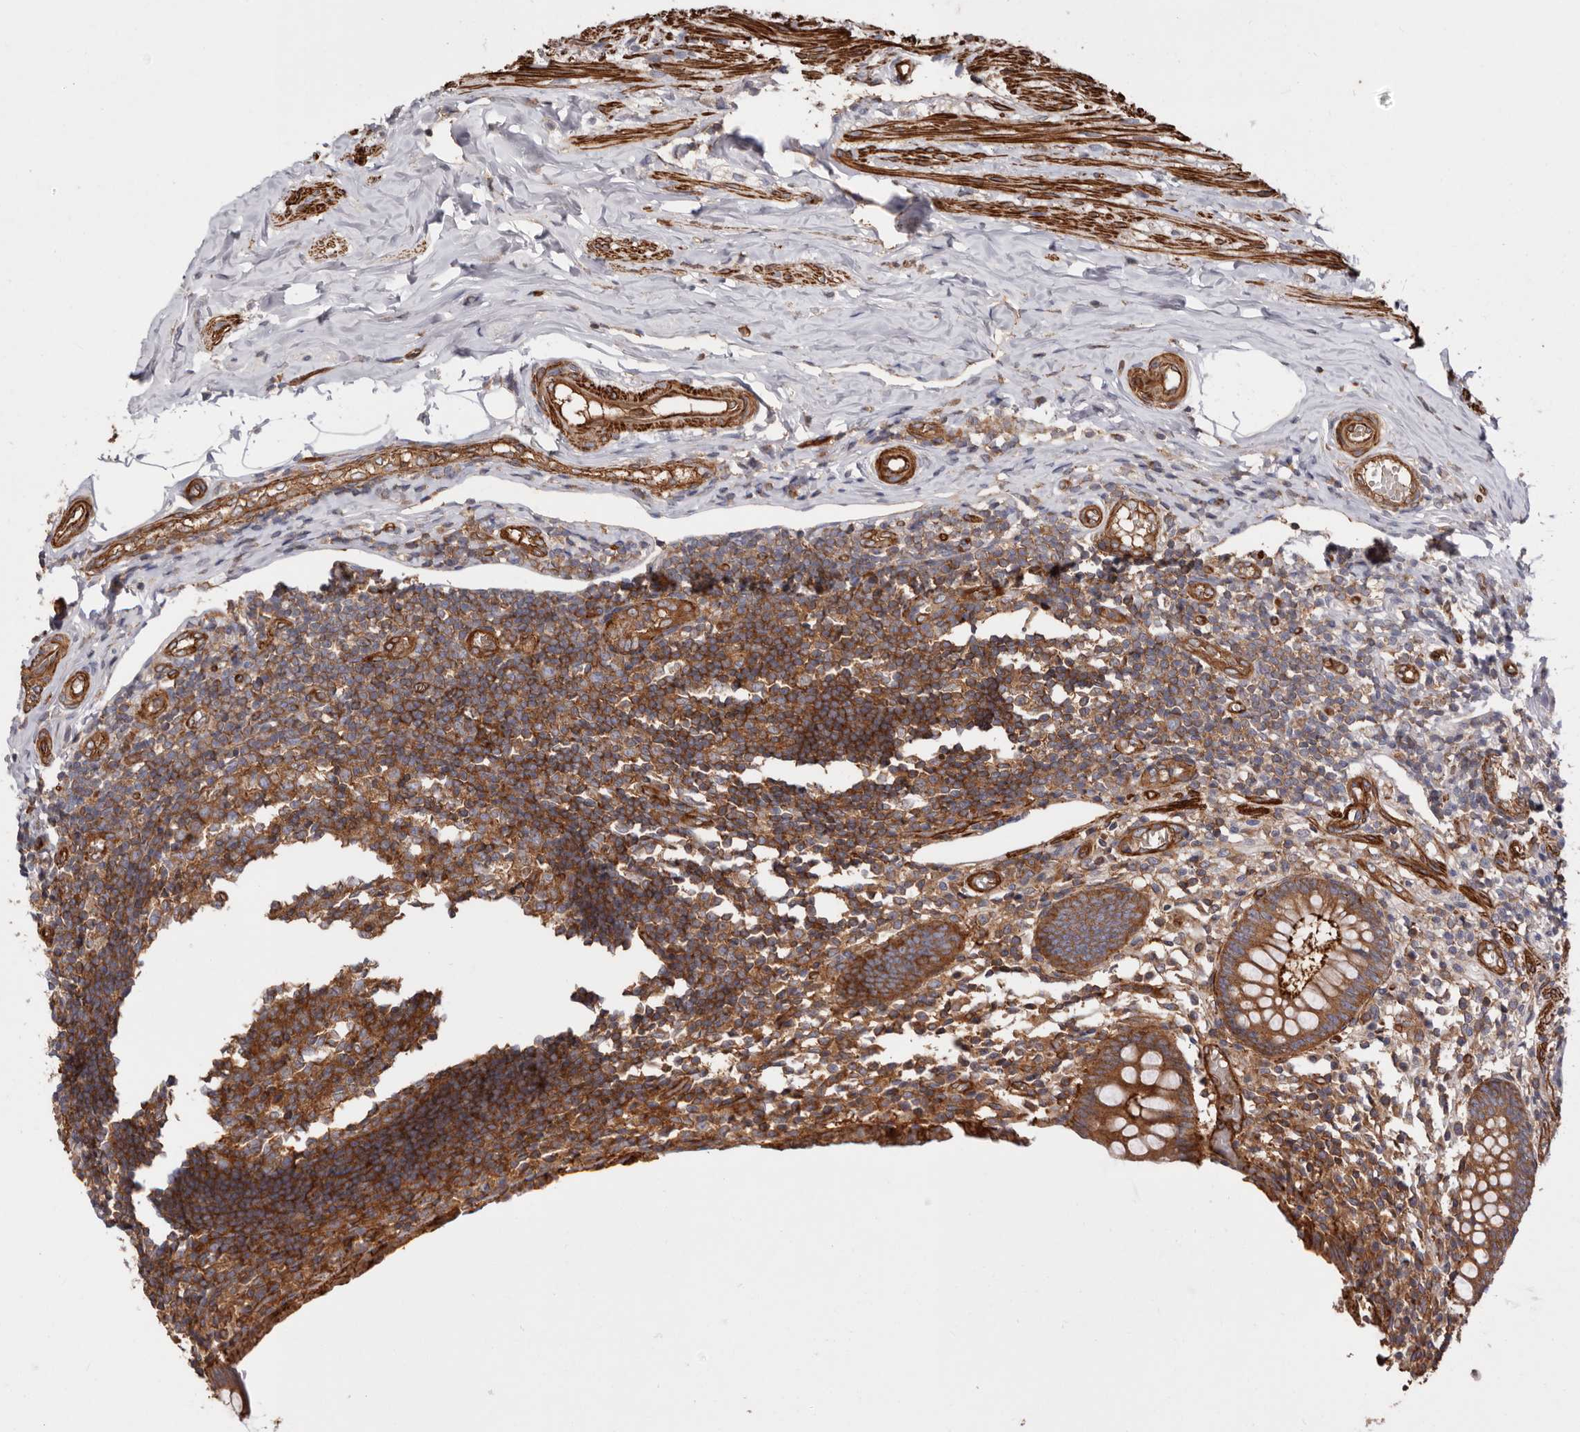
{"staining": {"intensity": "moderate", "quantity": ">75%", "location": "cytoplasmic/membranous"}, "tissue": "appendix", "cell_type": "Glandular cells", "image_type": "normal", "snomed": [{"axis": "morphology", "description": "Normal tissue, NOS"}, {"axis": "topography", "description": "Appendix"}], "caption": "IHC histopathology image of unremarkable human appendix stained for a protein (brown), which exhibits medium levels of moderate cytoplasmic/membranous positivity in about >75% of glandular cells.", "gene": "TMC7", "patient": {"sex": "female", "age": 17}}